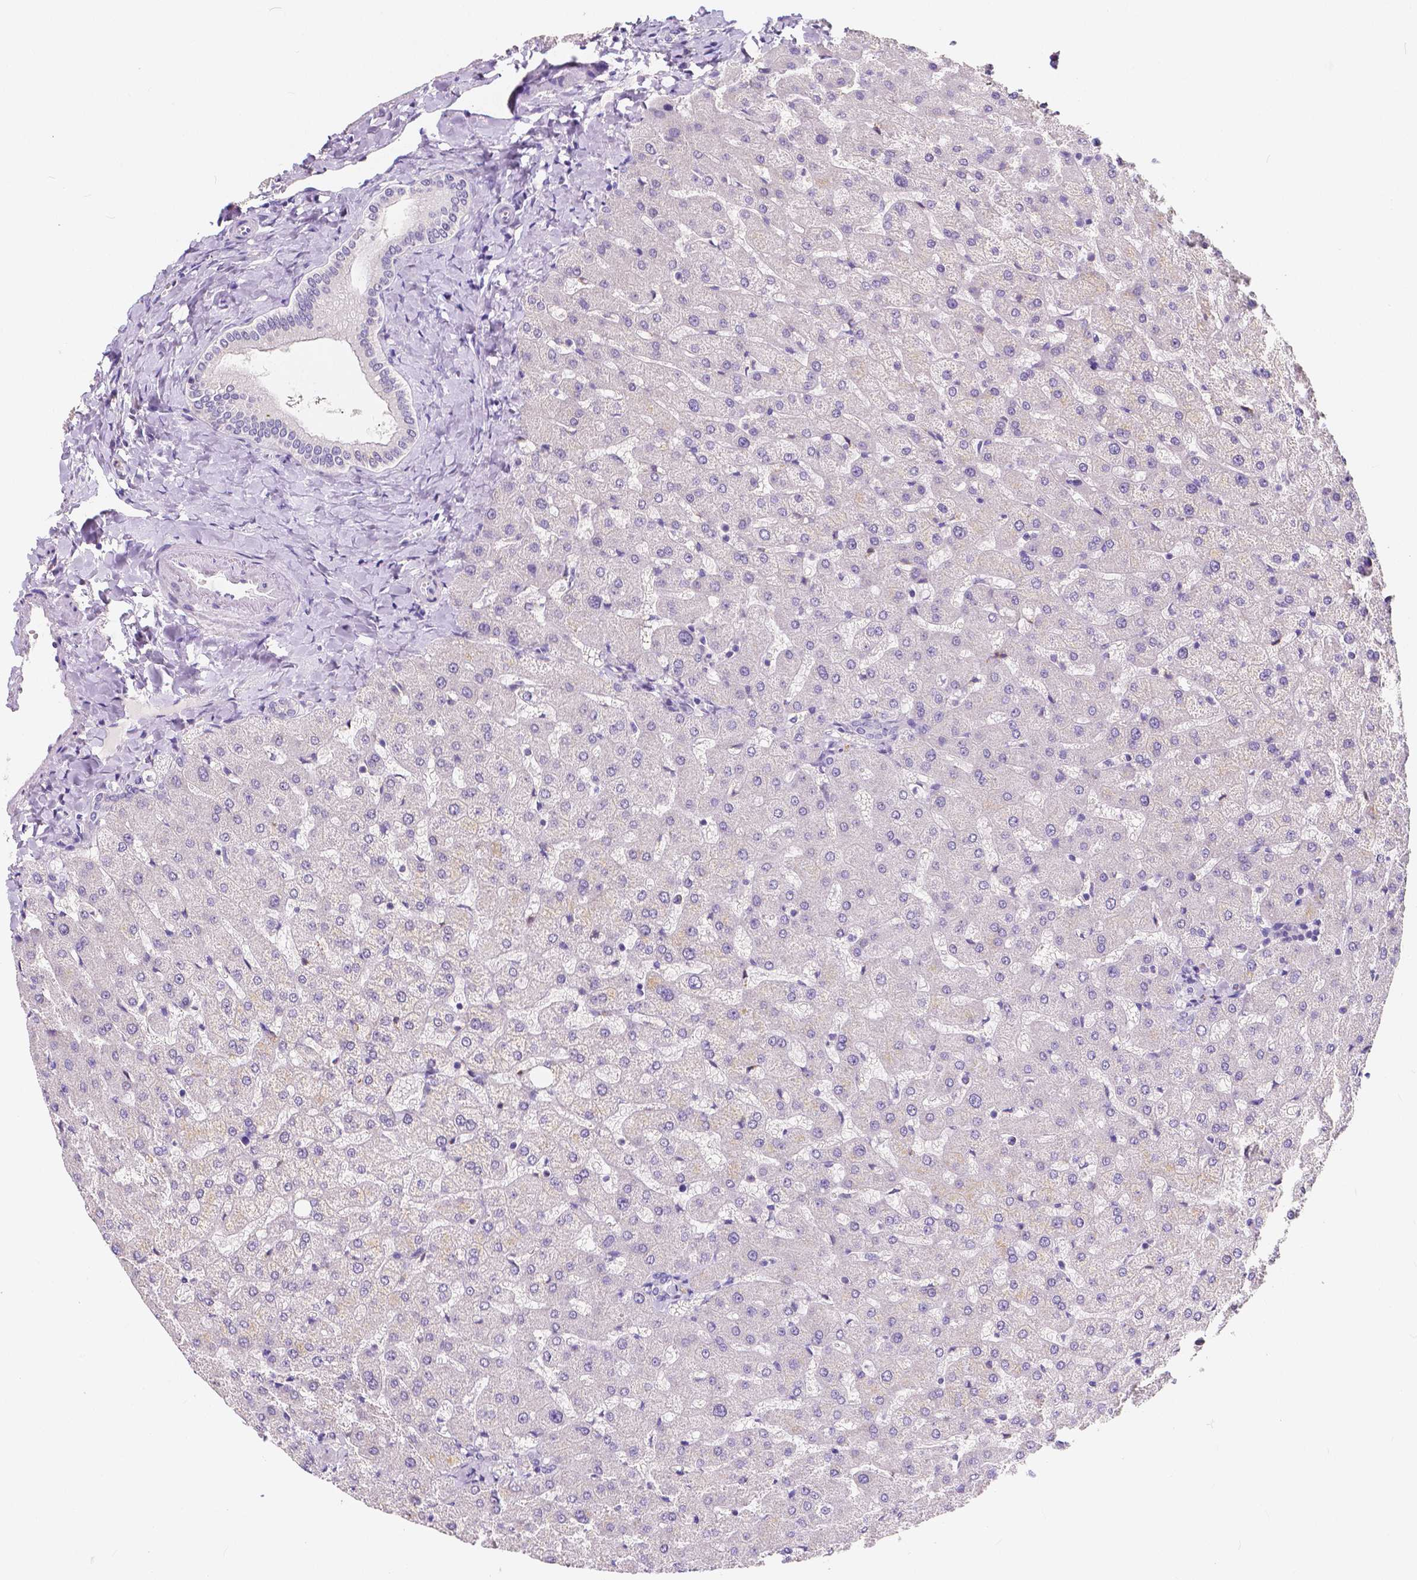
{"staining": {"intensity": "negative", "quantity": "none", "location": "none"}, "tissue": "liver", "cell_type": "Cholangiocytes", "image_type": "normal", "snomed": [{"axis": "morphology", "description": "Normal tissue, NOS"}, {"axis": "topography", "description": "Liver"}], "caption": "Unremarkable liver was stained to show a protein in brown. There is no significant staining in cholangiocytes. (Brightfield microscopy of DAB (3,3'-diaminobenzidine) immunohistochemistry at high magnification).", "gene": "ACP5", "patient": {"sex": "female", "age": 50}}